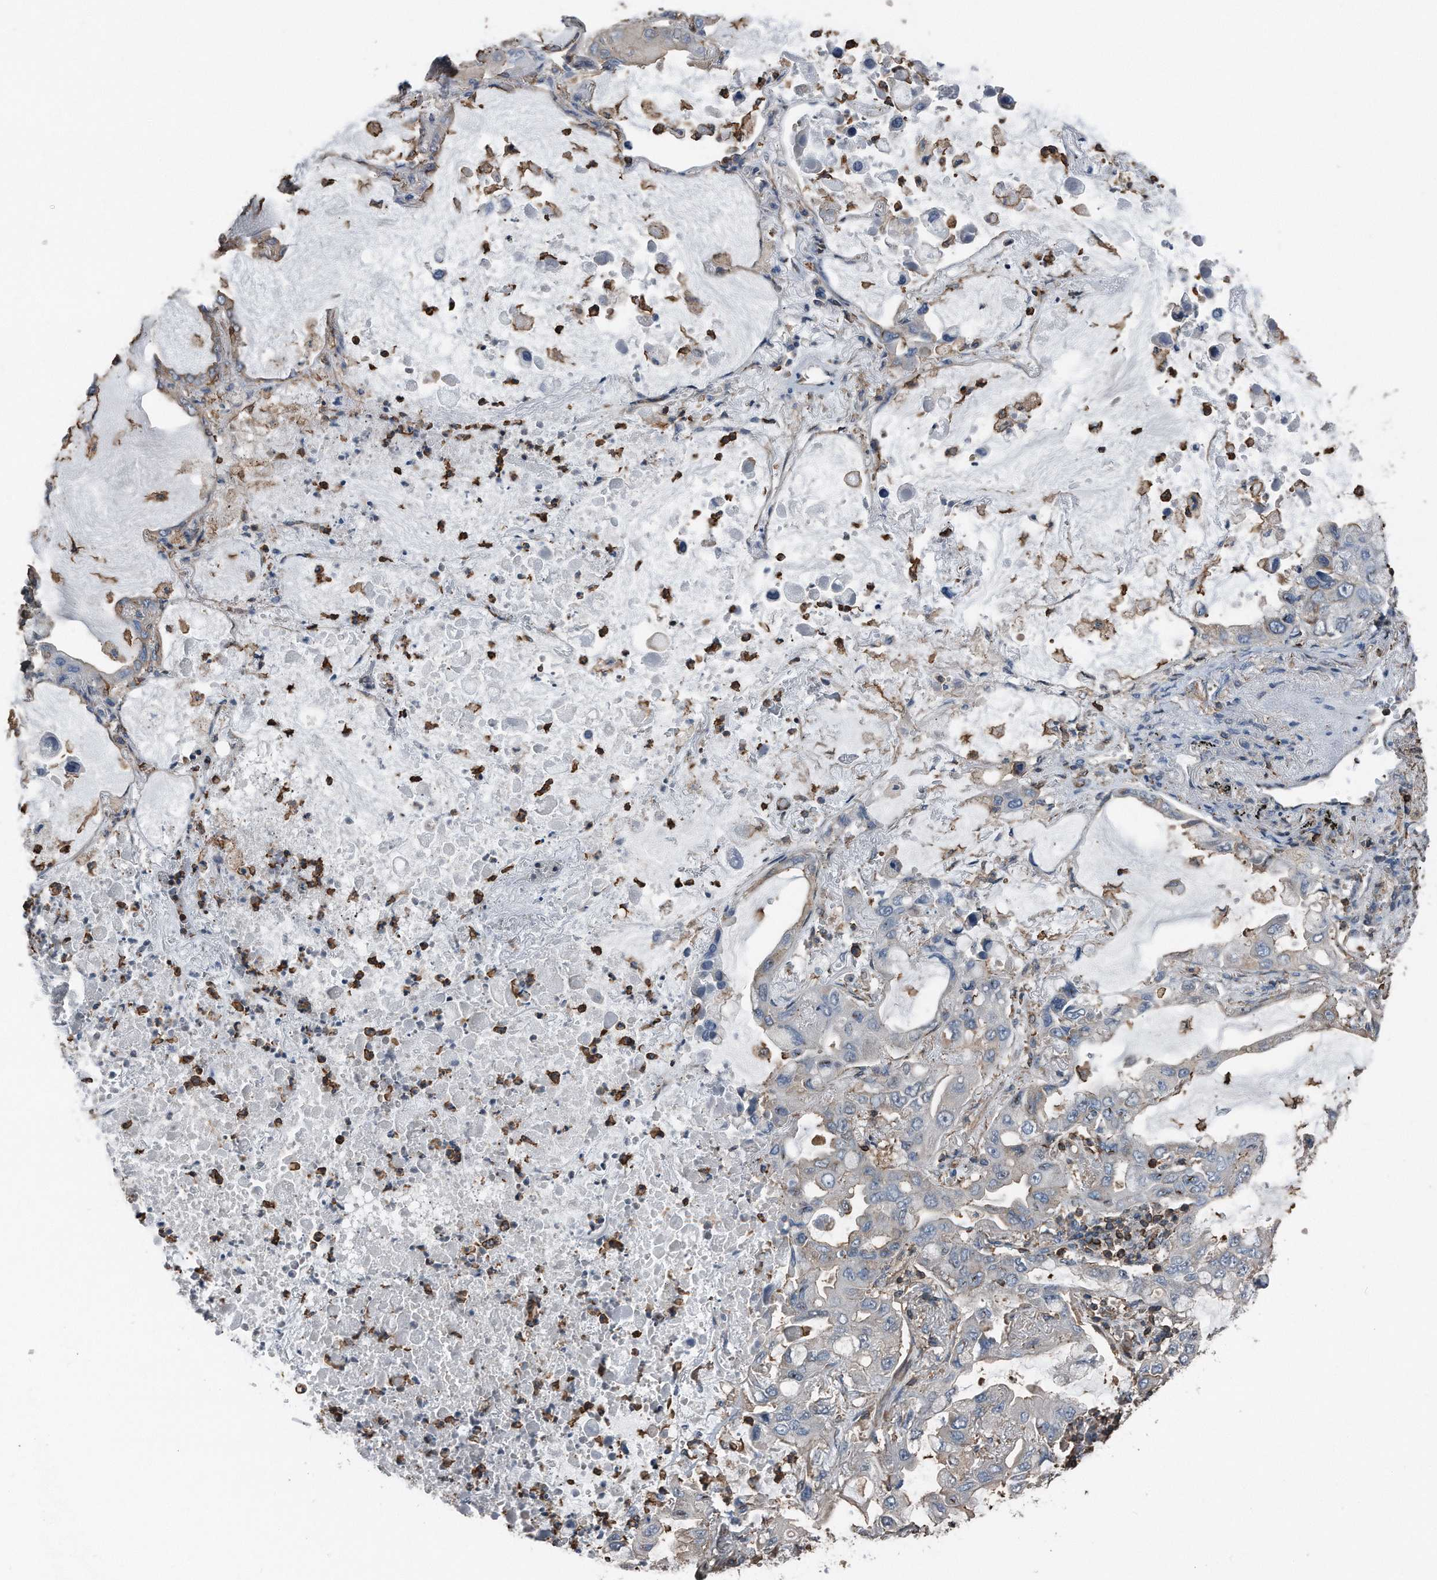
{"staining": {"intensity": "weak", "quantity": "25%-75%", "location": "cytoplasmic/membranous"}, "tissue": "lung cancer", "cell_type": "Tumor cells", "image_type": "cancer", "snomed": [{"axis": "morphology", "description": "Adenocarcinoma, NOS"}, {"axis": "topography", "description": "Lung"}], "caption": "Protein analysis of lung adenocarcinoma tissue displays weak cytoplasmic/membranous staining in about 25%-75% of tumor cells. (DAB IHC, brown staining for protein, blue staining for nuclei).", "gene": "RSPO3", "patient": {"sex": "male", "age": 64}}